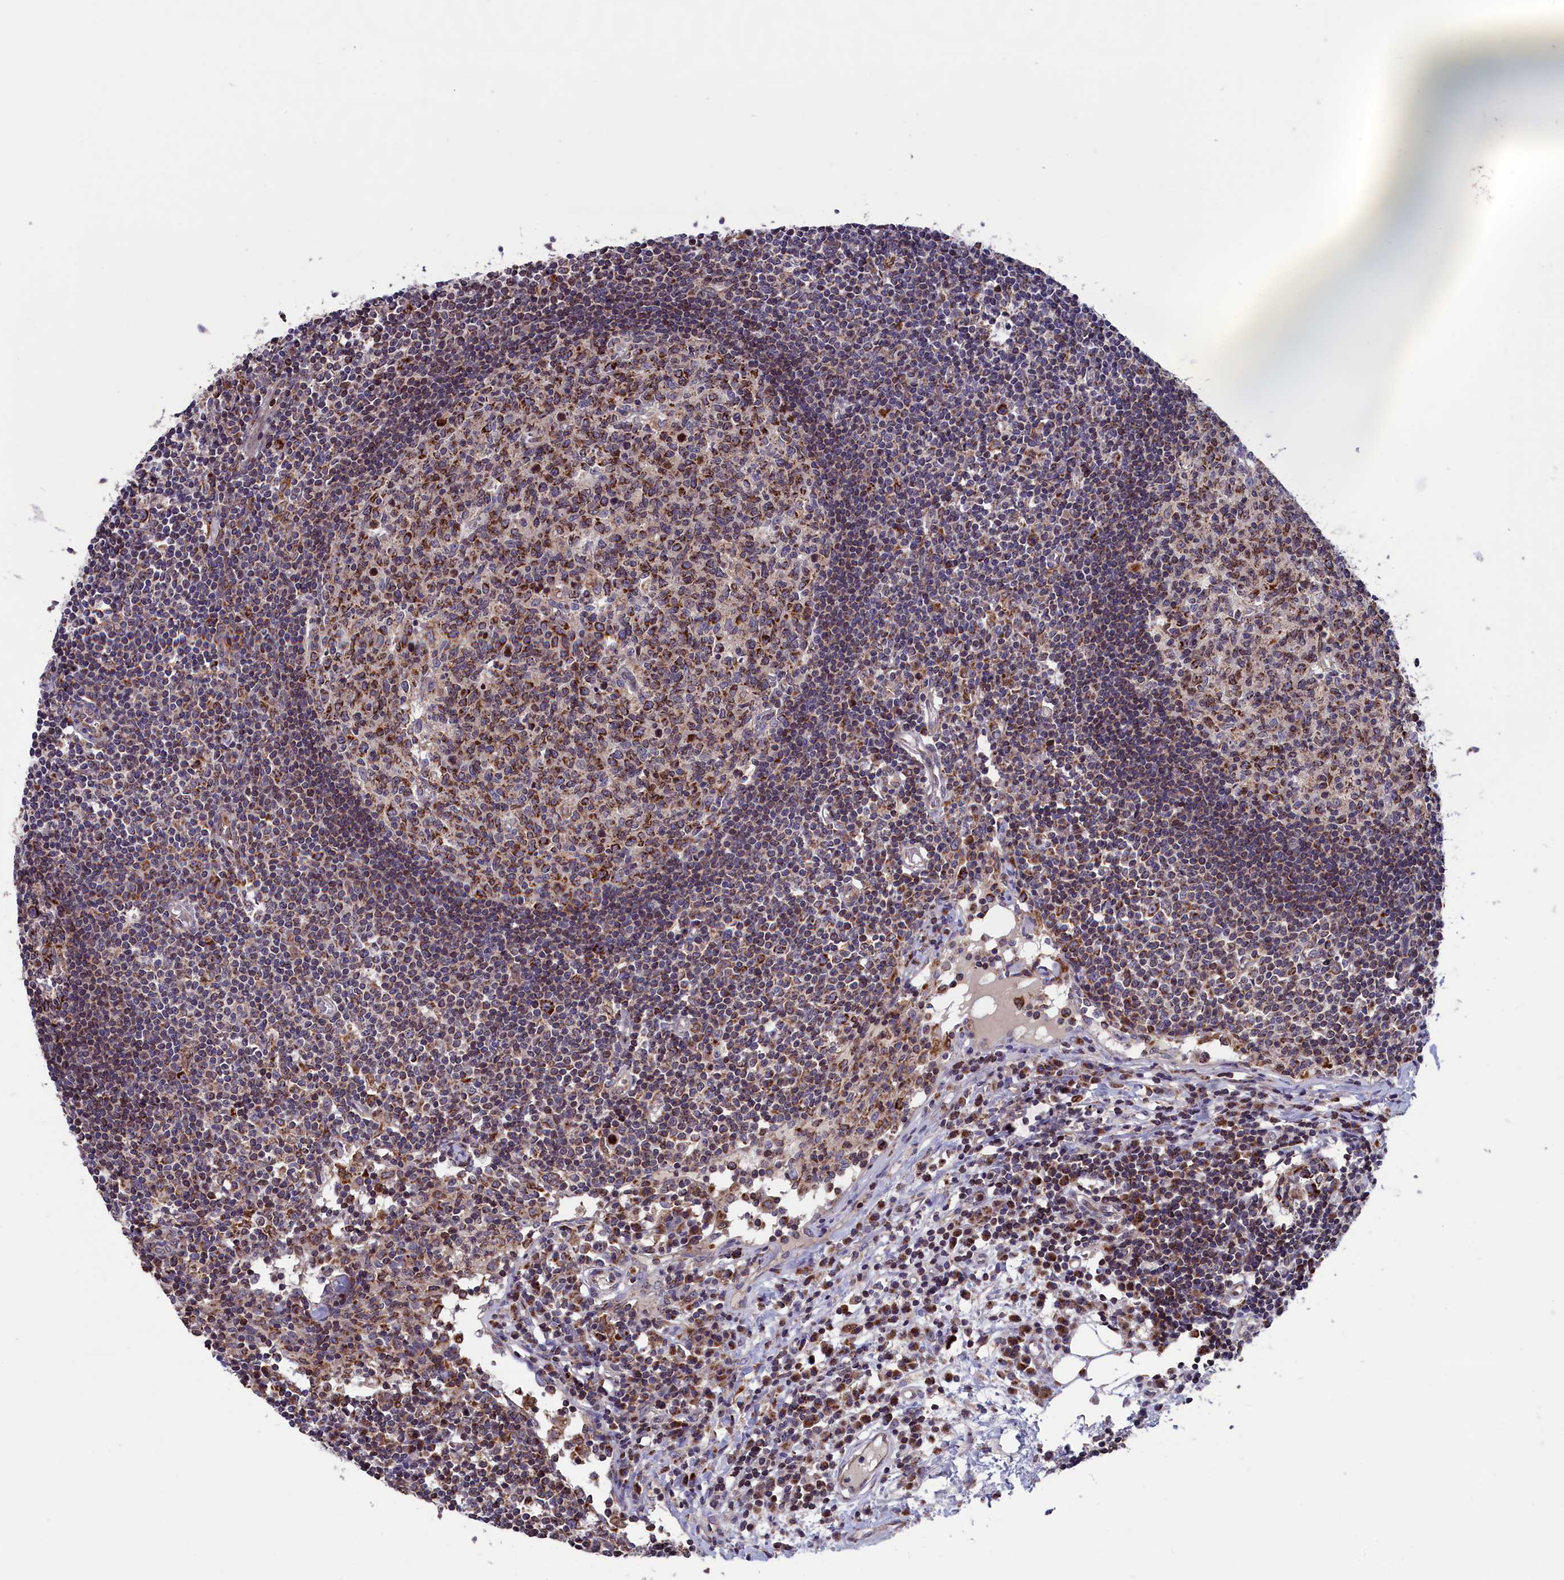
{"staining": {"intensity": "moderate", "quantity": ">75%", "location": "cytoplasmic/membranous"}, "tissue": "lymph node", "cell_type": "Germinal center cells", "image_type": "normal", "snomed": [{"axis": "morphology", "description": "Normal tissue, NOS"}, {"axis": "topography", "description": "Lymph node"}], "caption": "IHC (DAB) staining of benign lymph node shows moderate cytoplasmic/membranous protein positivity in approximately >75% of germinal center cells.", "gene": "TIMM44", "patient": {"sex": "female", "age": 55}}